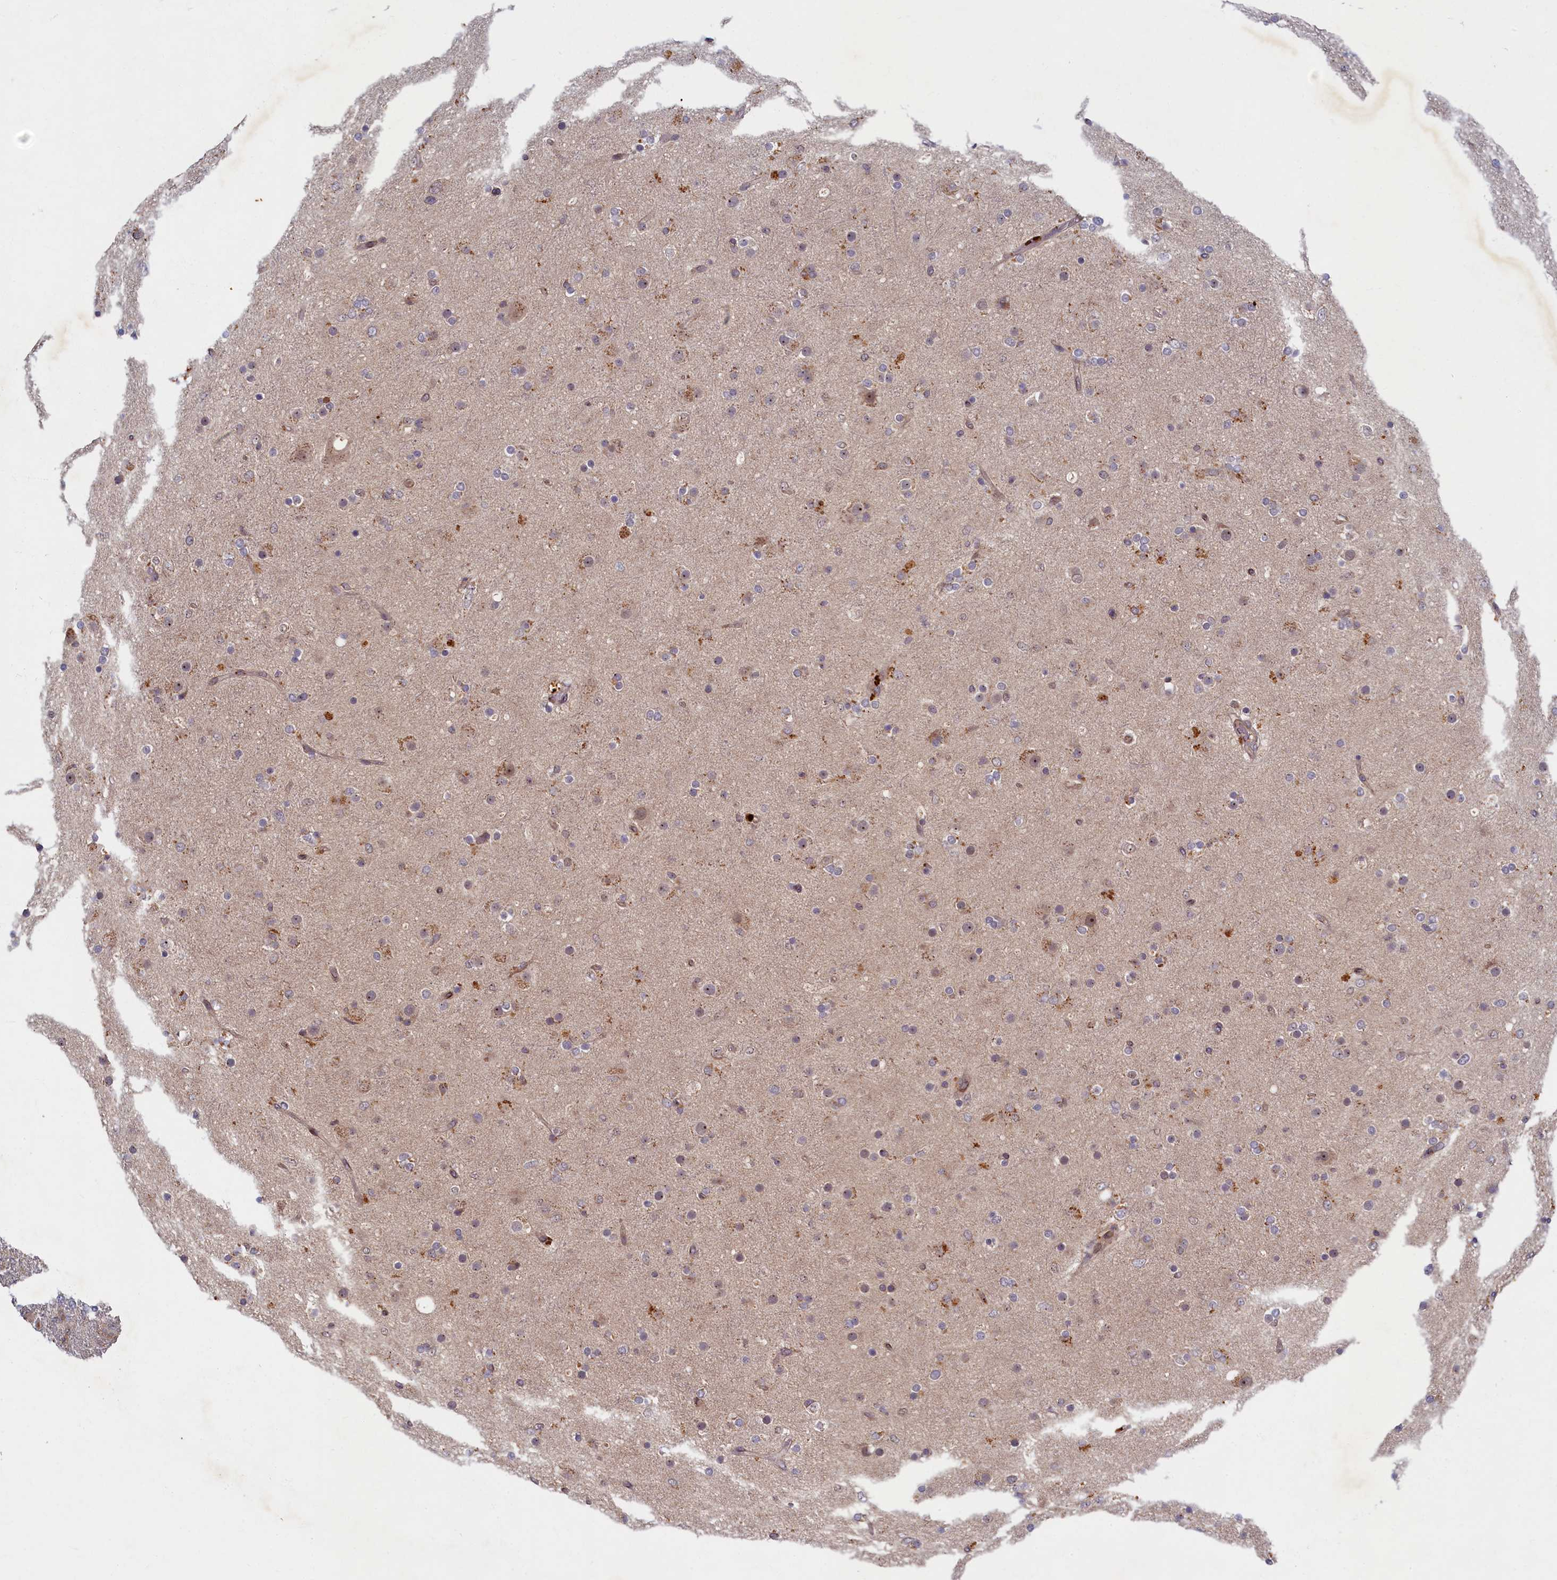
{"staining": {"intensity": "weak", "quantity": "25%-75%", "location": "cytoplasmic/membranous"}, "tissue": "glioma", "cell_type": "Tumor cells", "image_type": "cancer", "snomed": [{"axis": "morphology", "description": "Glioma, malignant, Low grade"}, {"axis": "topography", "description": "Brain"}], "caption": "Malignant glioma (low-grade) stained for a protein (brown) displays weak cytoplasmic/membranous positive positivity in approximately 25%-75% of tumor cells.", "gene": "CEP20", "patient": {"sex": "male", "age": 65}}